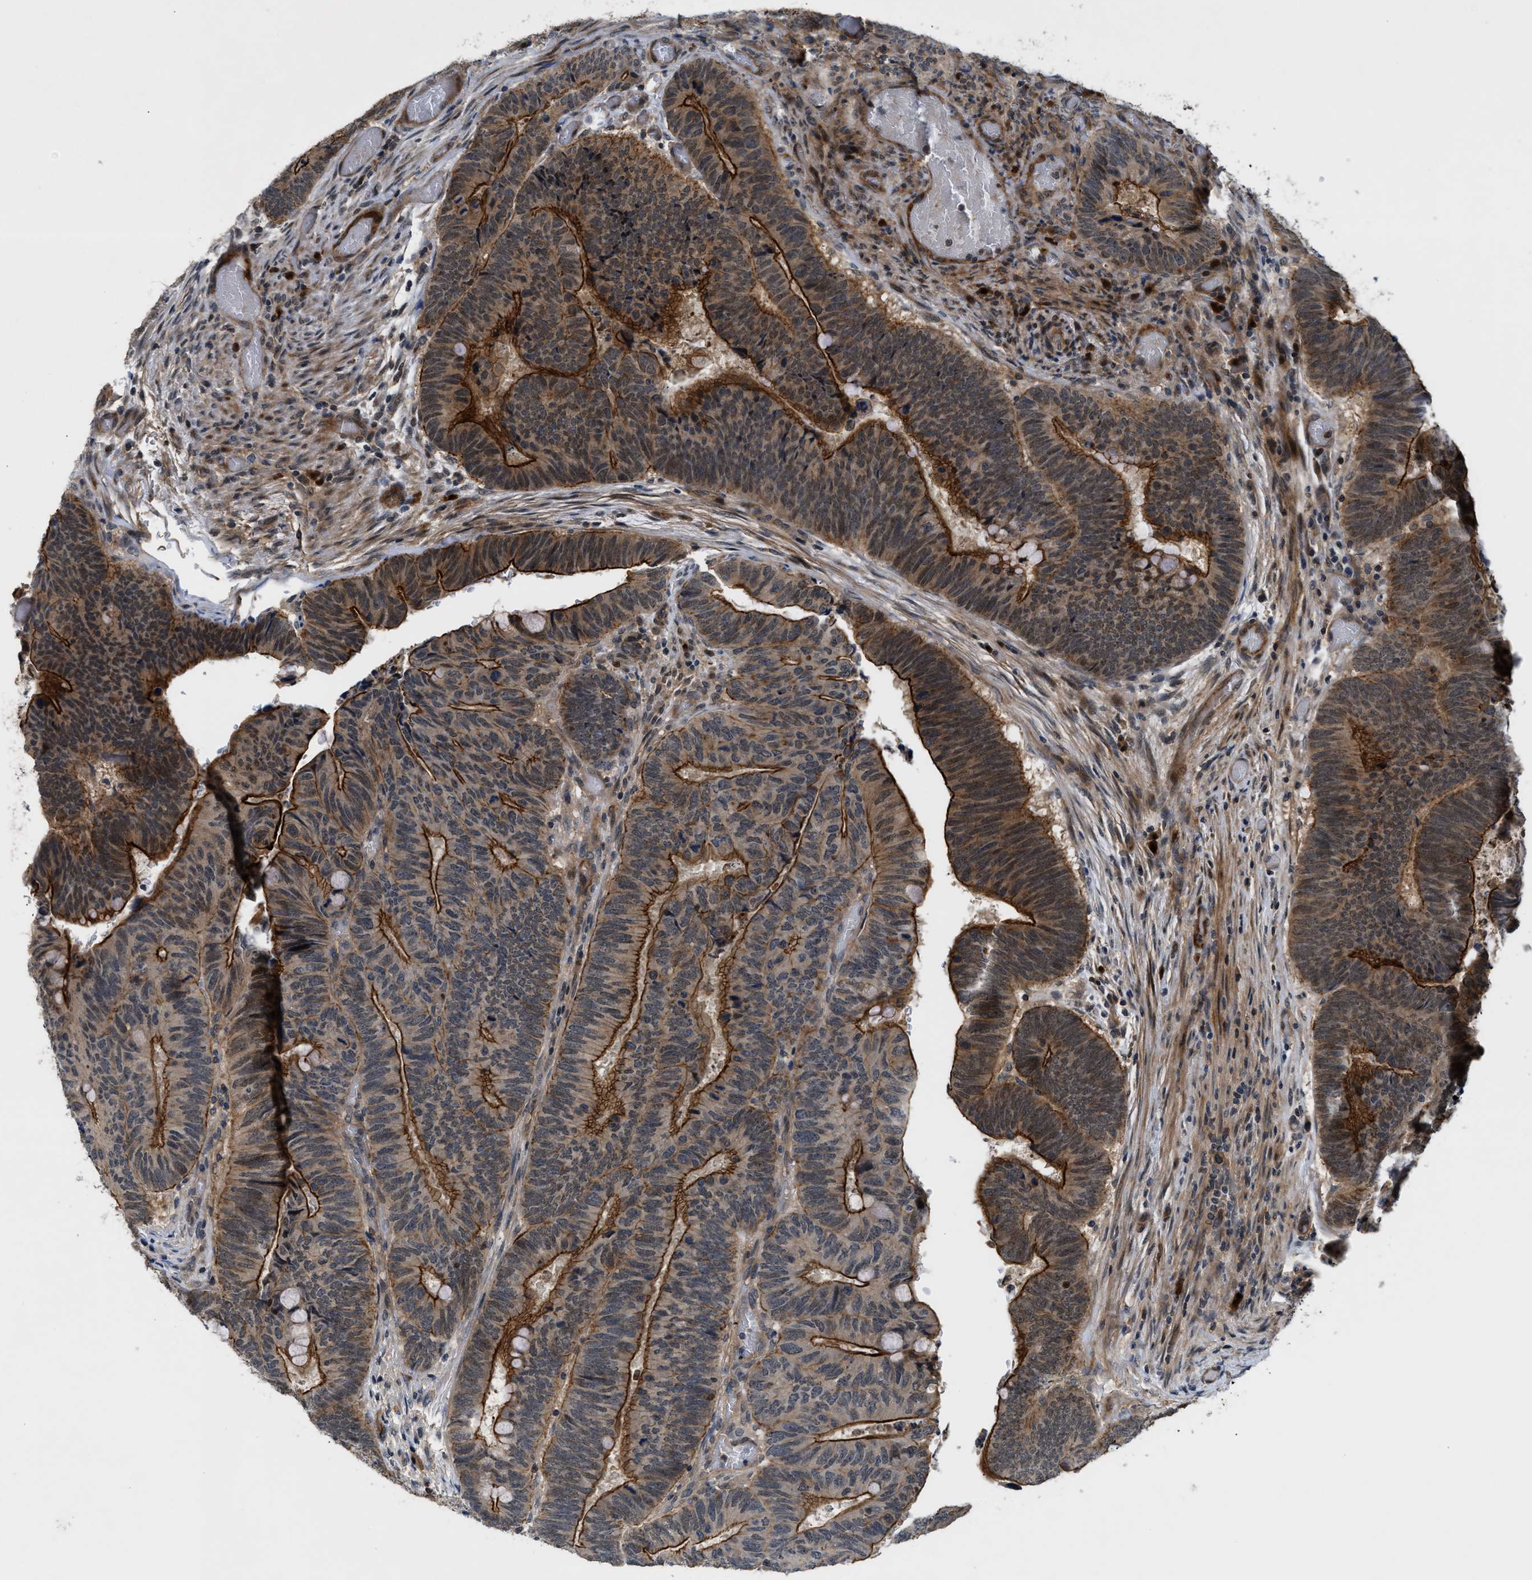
{"staining": {"intensity": "strong", "quantity": "25%-75%", "location": "cytoplasmic/membranous,nuclear"}, "tissue": "colorectal cancer", "cell_type": "Tumor cells", "image_type": "cancer", "snomed": [{"axis": "morphology", "description": "Normal tissue, NOS"}, {"axis": "morphology", "description": "Adenocarcinoma, NOS"}, {"axis": "topography", "description": "Rectum"}], "caption": "Protein staining reveals strong cytoplasmic/membranous and nuclear positivity in approximately 25%-75% of tumor cells in colorectal cancer (adenocarcinoma).", "gene": "TRAK2", "patient": {"sex": "male", "age": 92}}